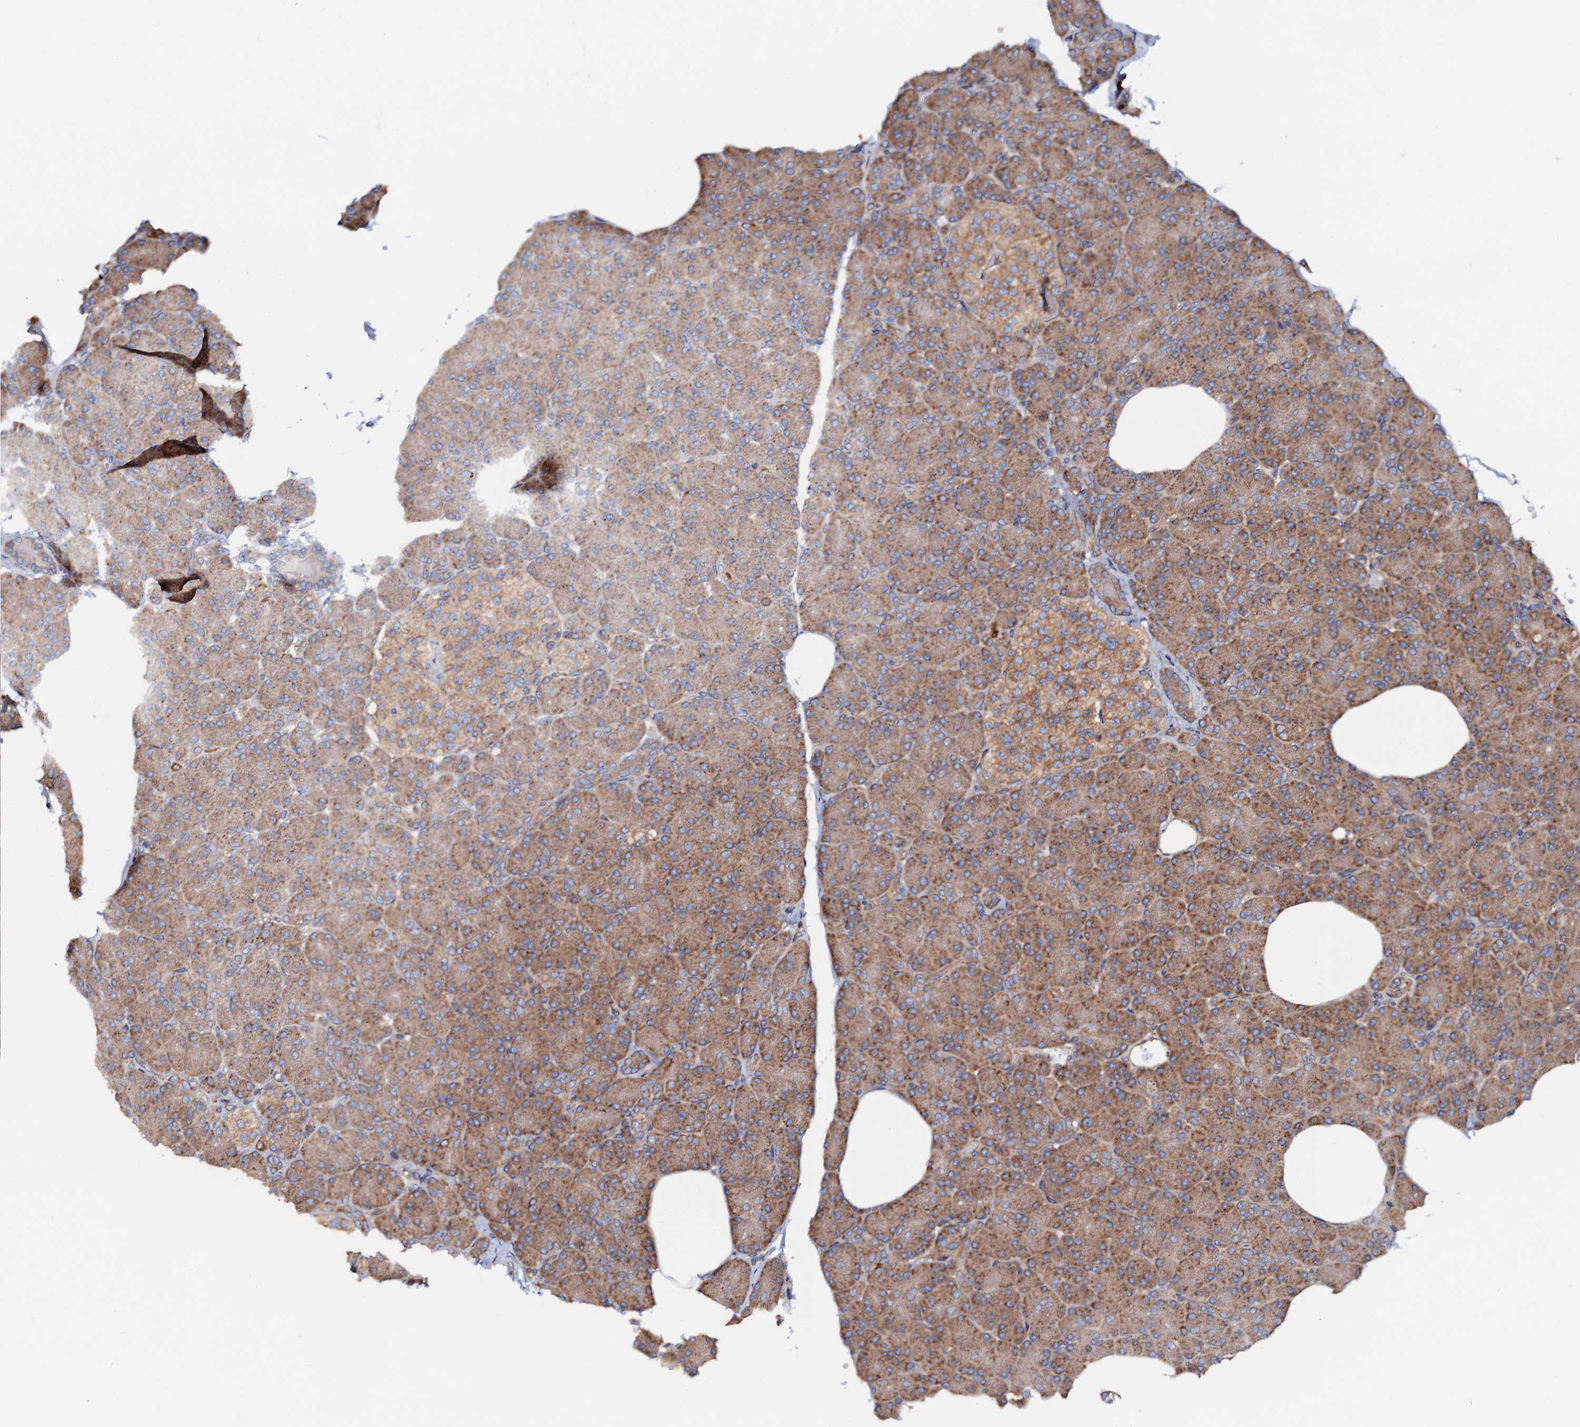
{"staining": {"intensity": "moderate", "quantity": ">75%", "location": "cytoplasmic/membranous"}, "tissue": "pancreas", "cell_type": "Exocrine glandular cells", "image_type": "normal", "snomed": [{"axis": "morphology", "description": "Normal tissue, NOS"}, {"axis": "topography", "description": "Pancreas"}], "caption": "Immunohistochemical staining of benign human pancreas demonstrates moderate cytoplasmic/membranous protein positivity in about >75% of exocrine glandular cells. (DAB (3,3'-diaminobenzidine) IHC, brown staining for protein, blue staining for nuclei).", "gene": "MRPL48", "patient": {"sex": "female", "age": 43}}